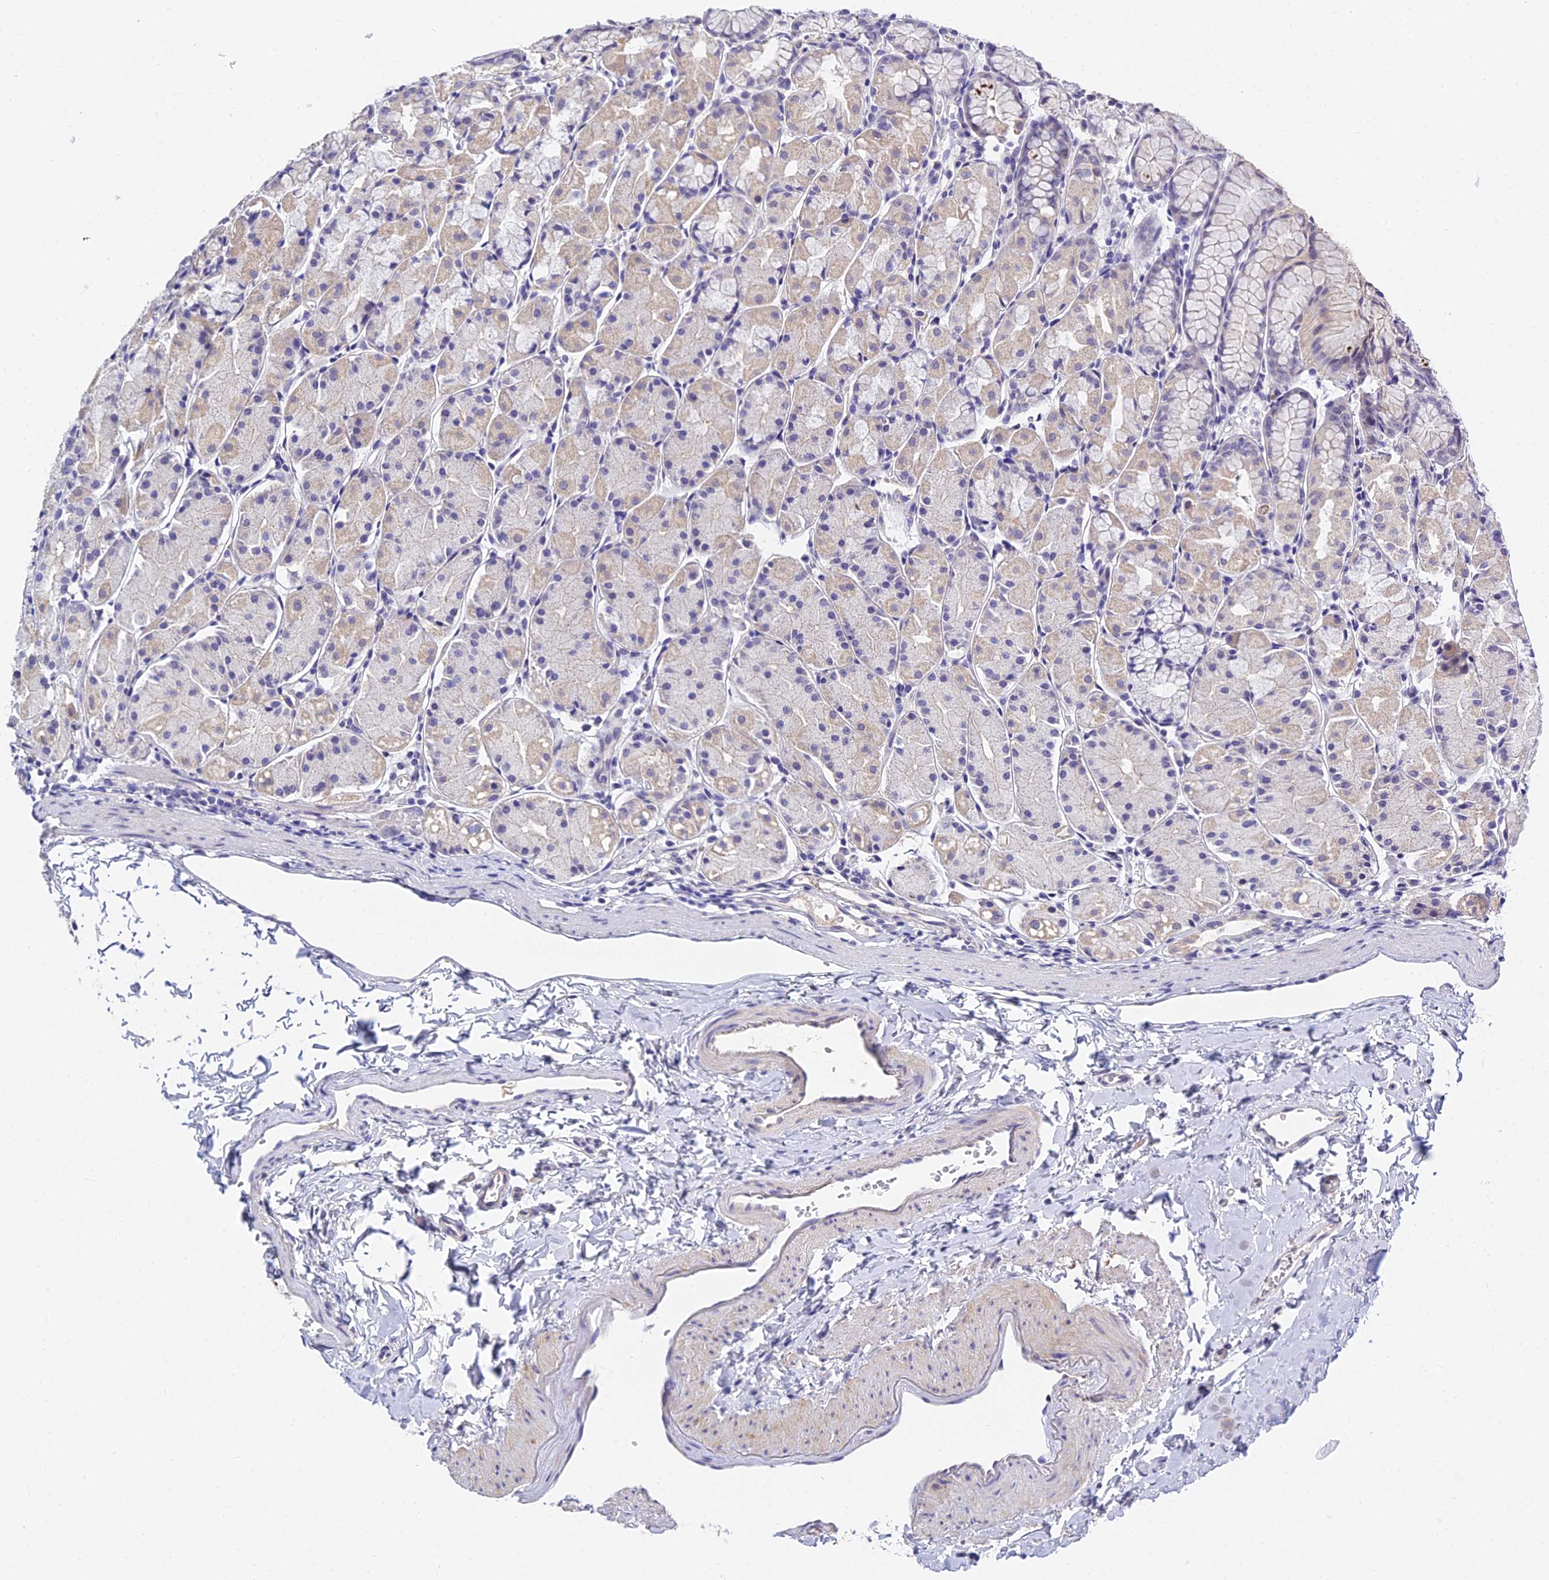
{"staining": {"intensity": "weak", "quantity": "<25%", "location": "cytoplasmic/membranous"}, "tissue": "stomach", "cell_type": "Glandular cells", "image_type": "normal", "snomed": [{"axis": "morphology", "description": "Normal tissue, NOS"}, {"axis": "topography", "description": "Stomach, upper"}], "caption": "DAB (3,3'-diaminobenzidine) immunohistochemical staining of unremarkable human stomach reveals no significant expression in glandular cells. Nuclei are stained in blue.", "gene": "HOXB1", "patient": {"sex": "male", "age": 47}}